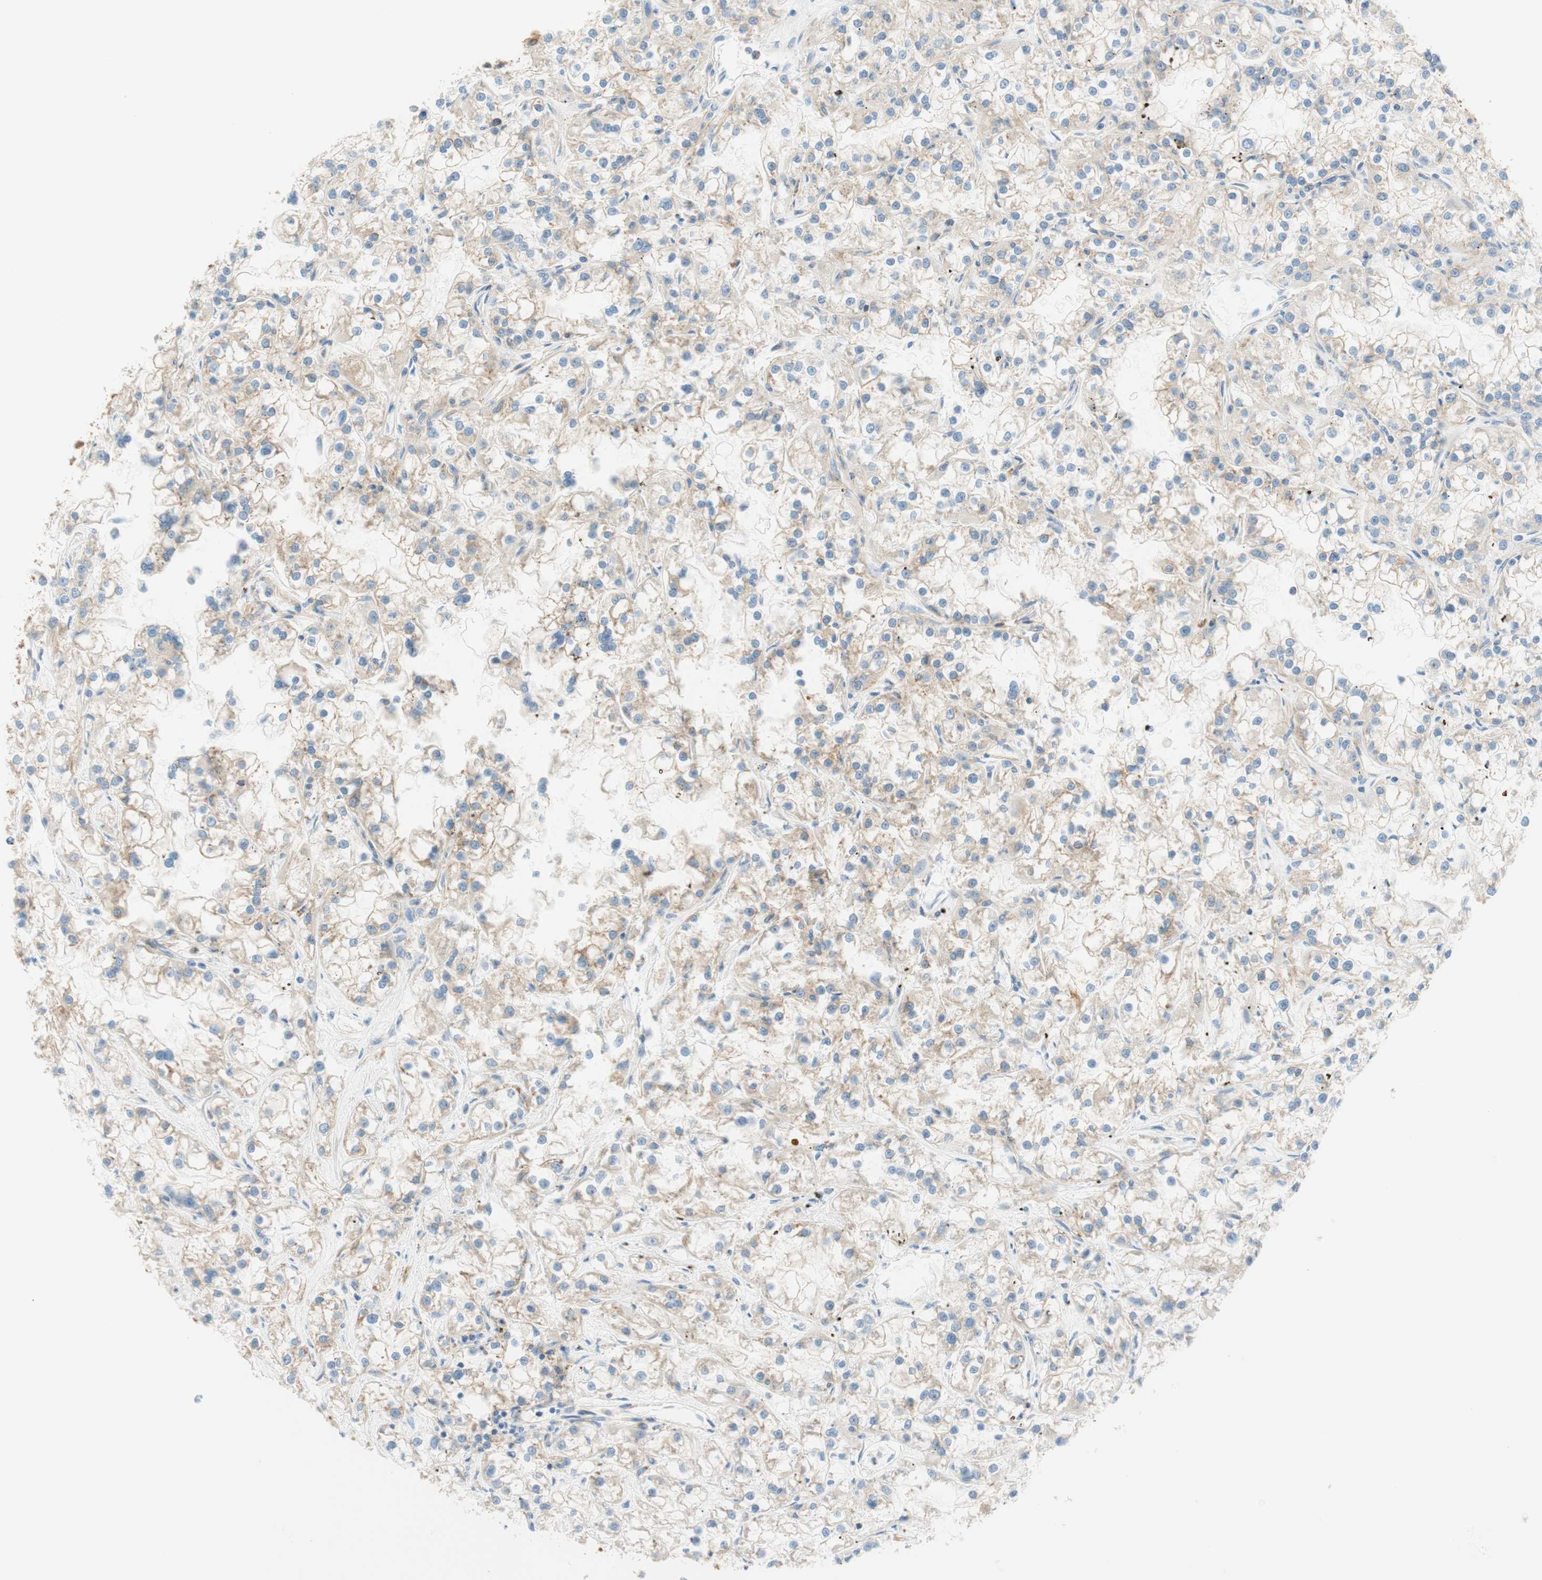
{"staining": {"intensity": "weak", "quantity": "25%-75%", "location": "cytoplasmic/membranous"}, "tissue": "renal cancer", "cell_type": "Tumor cells", "image_type": "cancer", "snomed": [{"axis": "morphology", "description": "Adenocarcinoma, NOS"}, {"axis": "topography", "description": "Kidney"}], "caption": "Immunohistochemistry (DAB (3,3'-diaminobenzidine)) staining of adenocarcinoma (renal) exhibits weak cytoplasmic/membranous protein staining in approximately 25%-75% of tumor cells. Immunohistochemistry stains the protein of interest in brown and the nuclei are stained blue.", "gene": "VPS26A", "patient": {"sex": "female", "age": 52}}